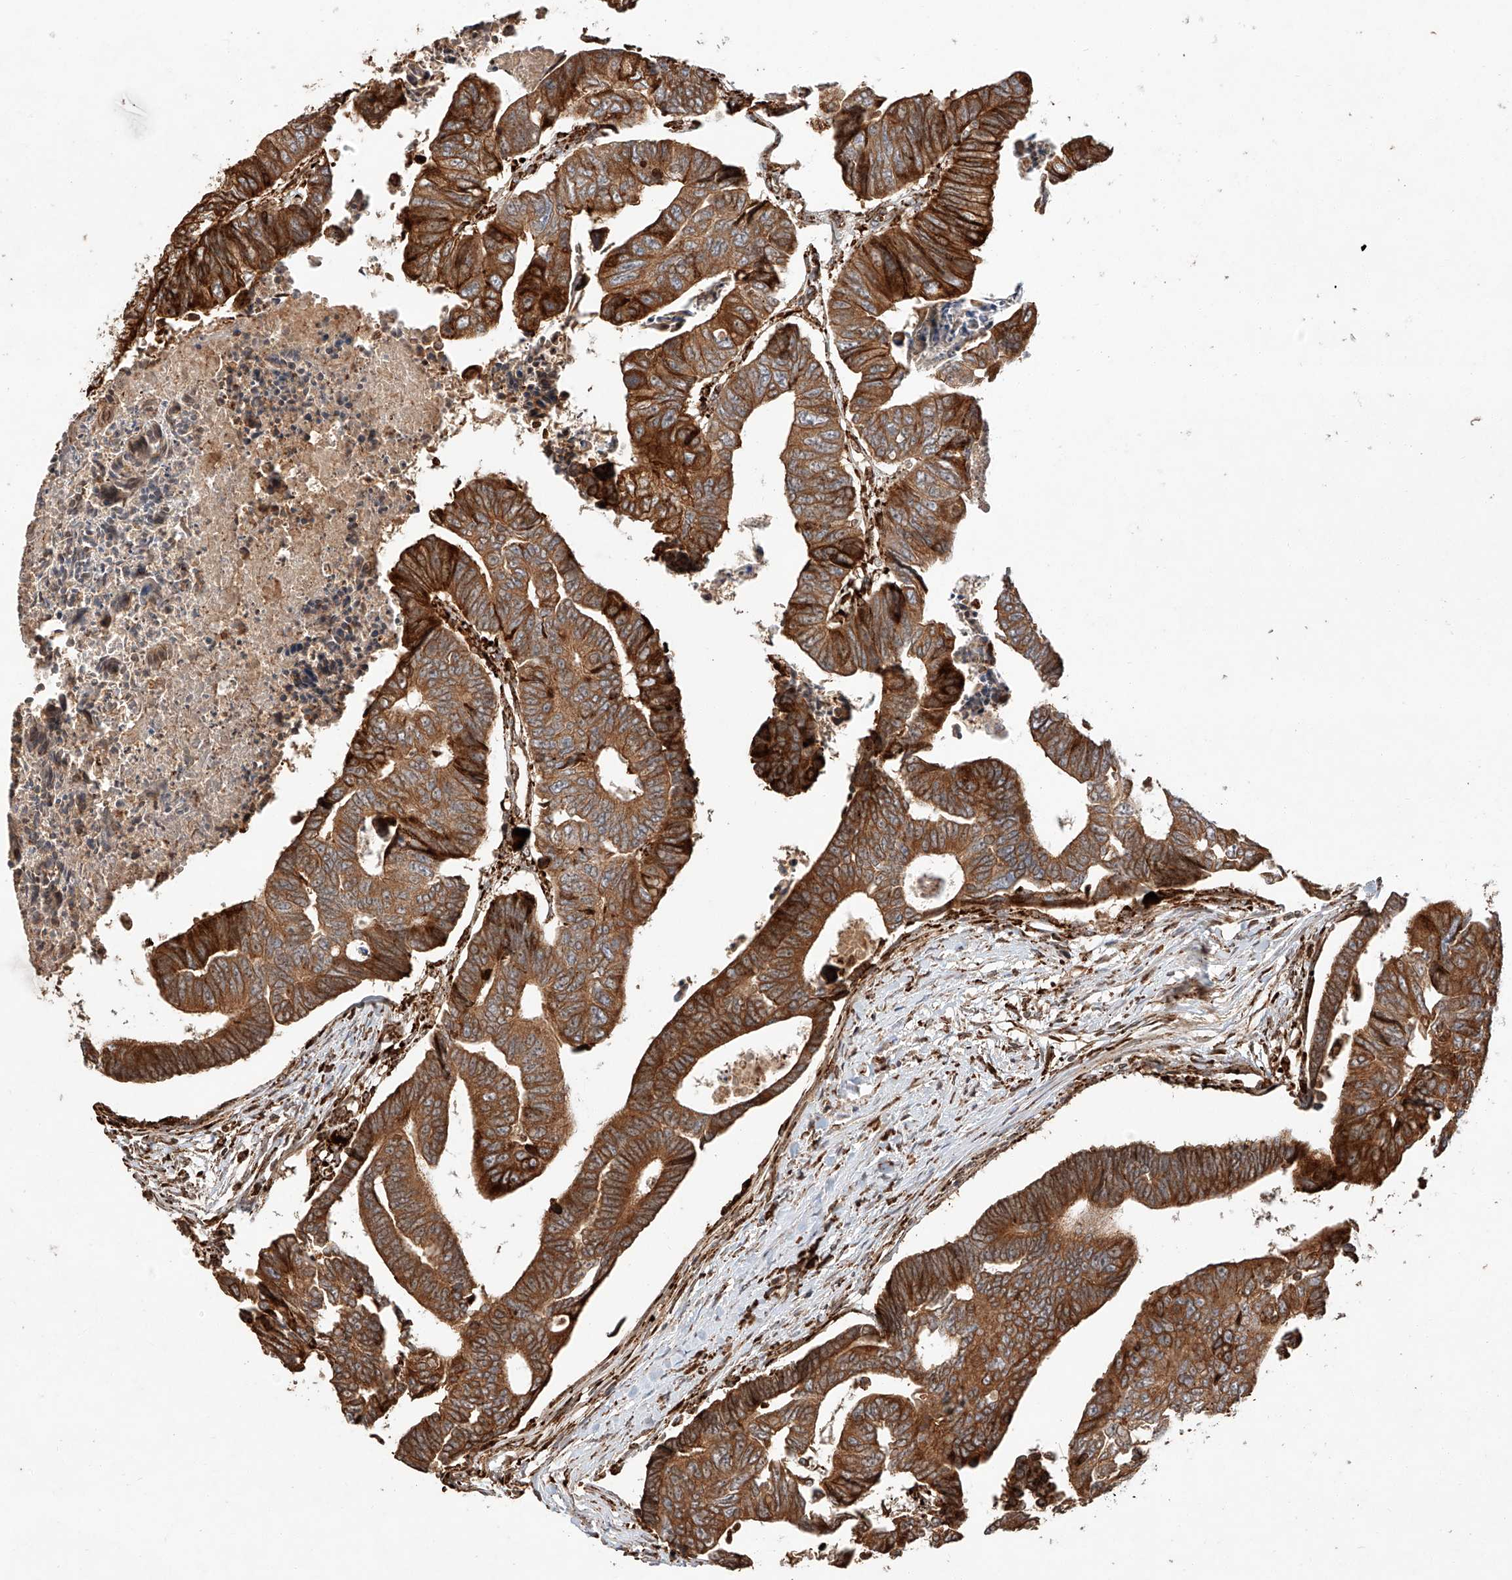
{"staining": {"intensity": "strong", "quantity": ">75%", "location": "cytoplasmic/membranous"}, "tissue": "colorectal cancer", "cell_type": "Tumor cells", "image_type": "cancer", "snomed": [{"axis": "morphology", "description": "Adenocarcinoma, NOS"}, {"axis": "topography", "description": "Rectum"}], "caption": "A high-resolution micrograph shows immunohistochemistry (IHC) staining of adenocarcinoma (colorectal), which exhibits strong cytoplasmic/membranous staining in approximately >75% of tumor cells.", "gene": "ZNF84", "patient": {"sex": "female", "age": 65}}